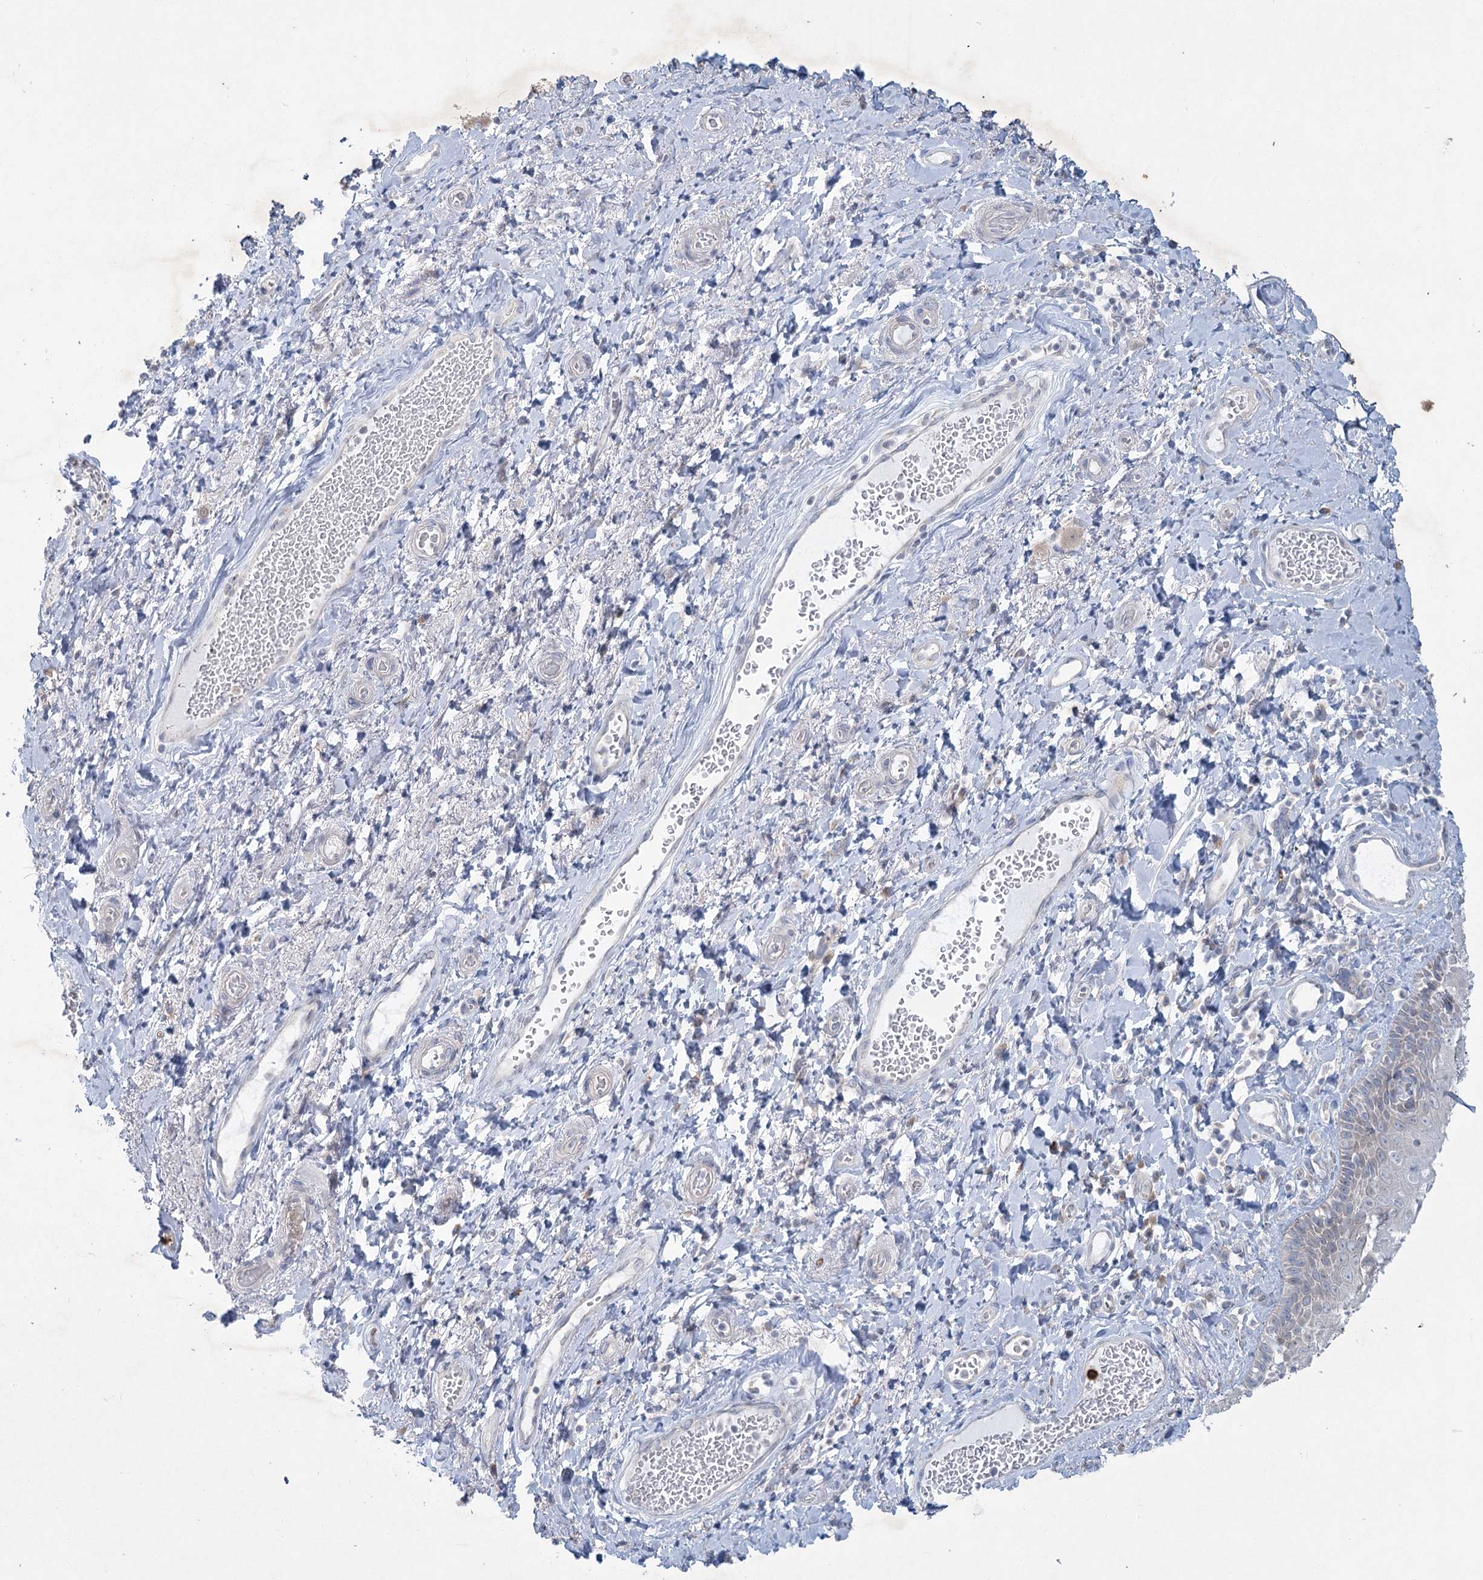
{"staining": {"intensity": "moderate", "quantity": "<25%", "location": "cytoplasmic/membranous"}, "tissue": "skin", "cell_type": "Epidermal cells", "image_type": "normal", "snomed": [{"axis": "morphology", "description": "Normal tissue, NOS"}, {"axis": "topography", "description": "Anal"}], "caption": "Brown immunohistochemical staining in benign skin exhibits moderate cytoplasmic/membranous staining in about <25% of epidermal cells.", "gene": "PLA2G12A", "patient": {"sex": "male", "age": 69}}